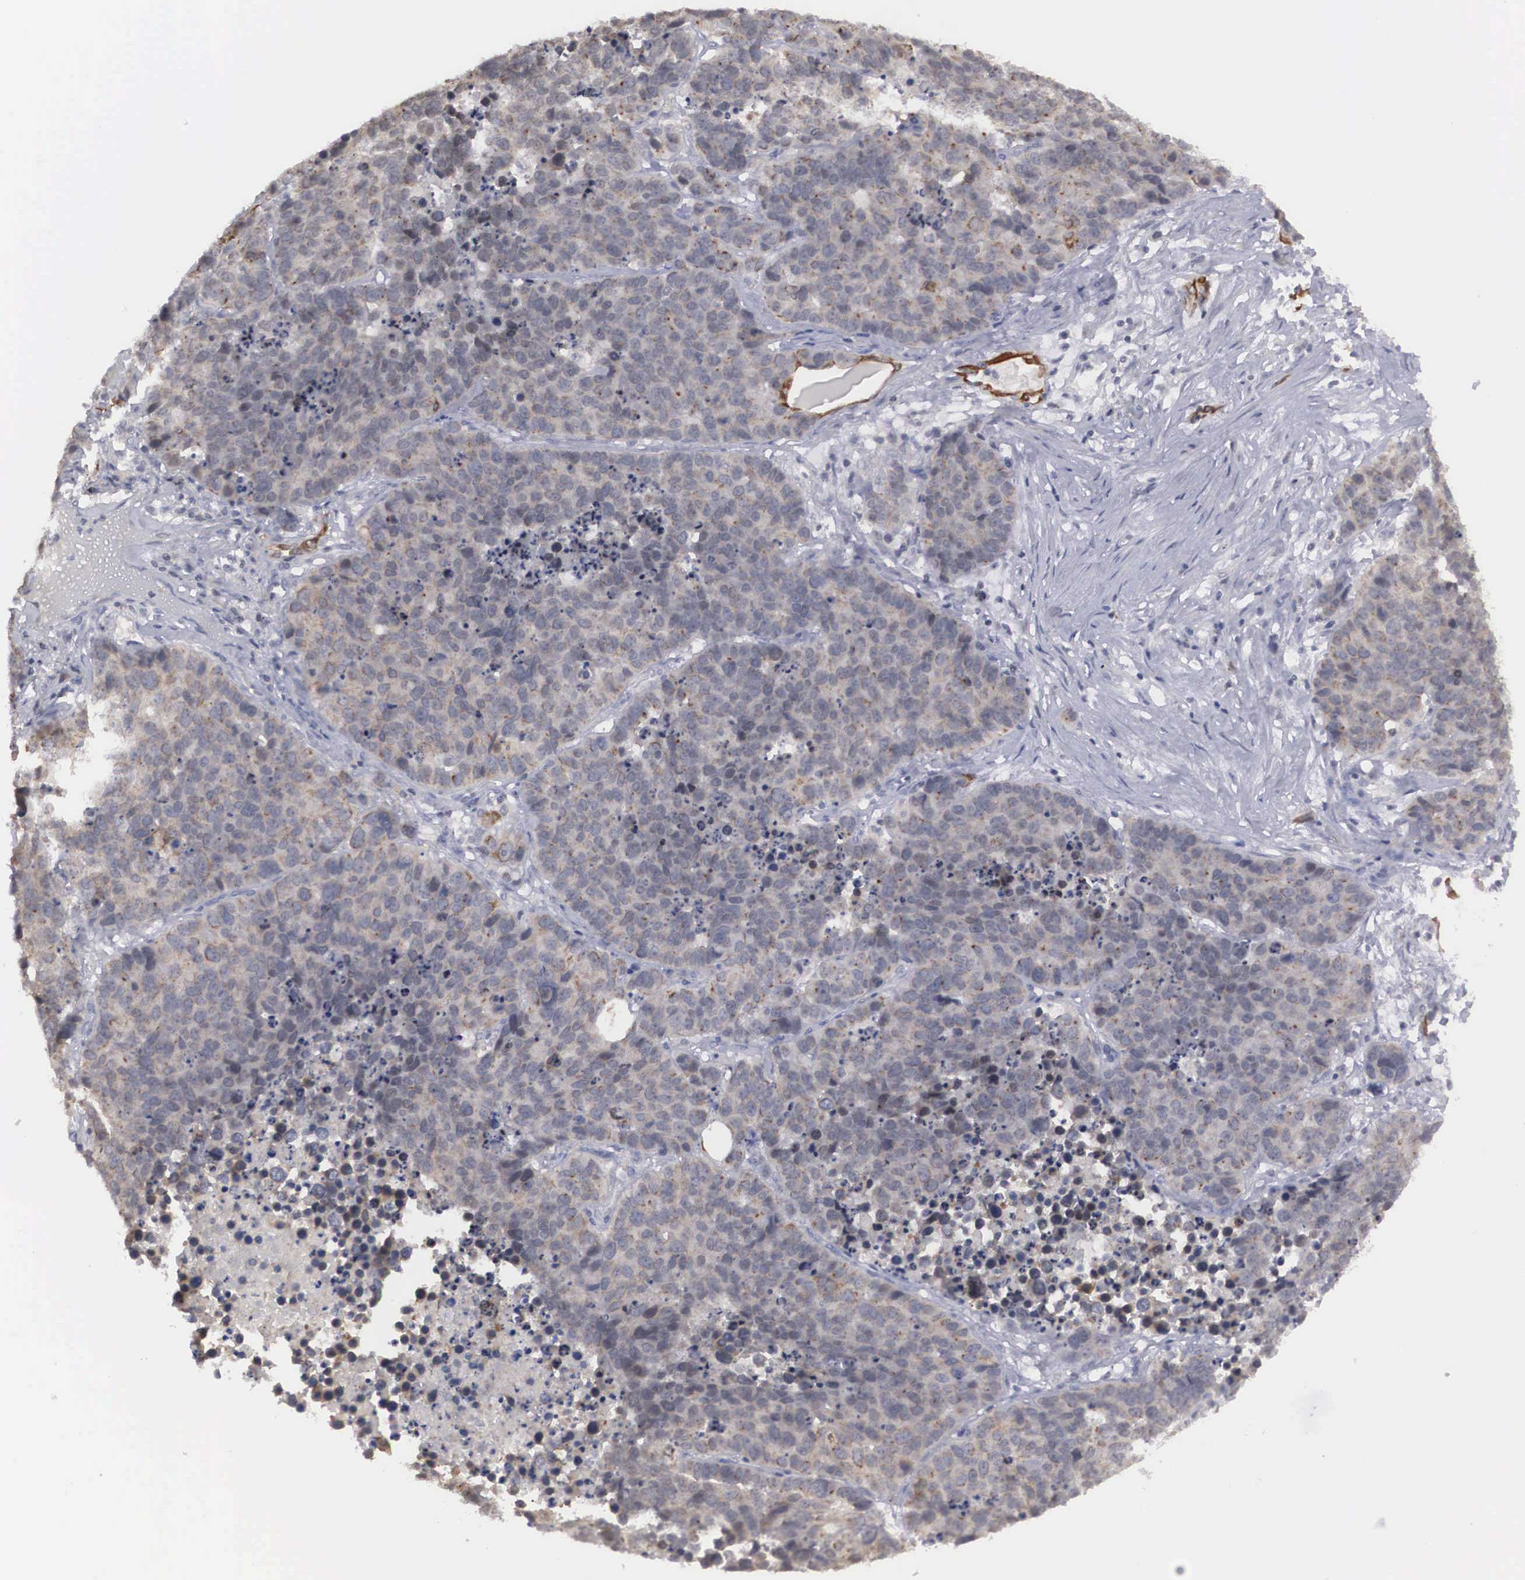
{"staining": {"intensity": "weak", "quantity": "25%-75%", "location": "cytoplasmic/membranous"}, "tissue": "lung cancer", "cell_type": "Tumor cells", "image_type": "cancer", "snomed": [{"axis": "morphology", "description": "Carcinoid, malignant, NOS"}, {"axis": "topography", "description": "Lung"}], "caption": "Tumor cells display low levels of weak cytoplasmic/membranous expression in approximately 25%-75% of cells in lung cancer. The staining is performed using DAB (3,3'-diaminobenzidine) brown chromogen to label protein expression. The nuclei are counter-stained blue using hematoxylin.", "gene": "WDR89", "patient": {"sex": "male", "age": 60}}